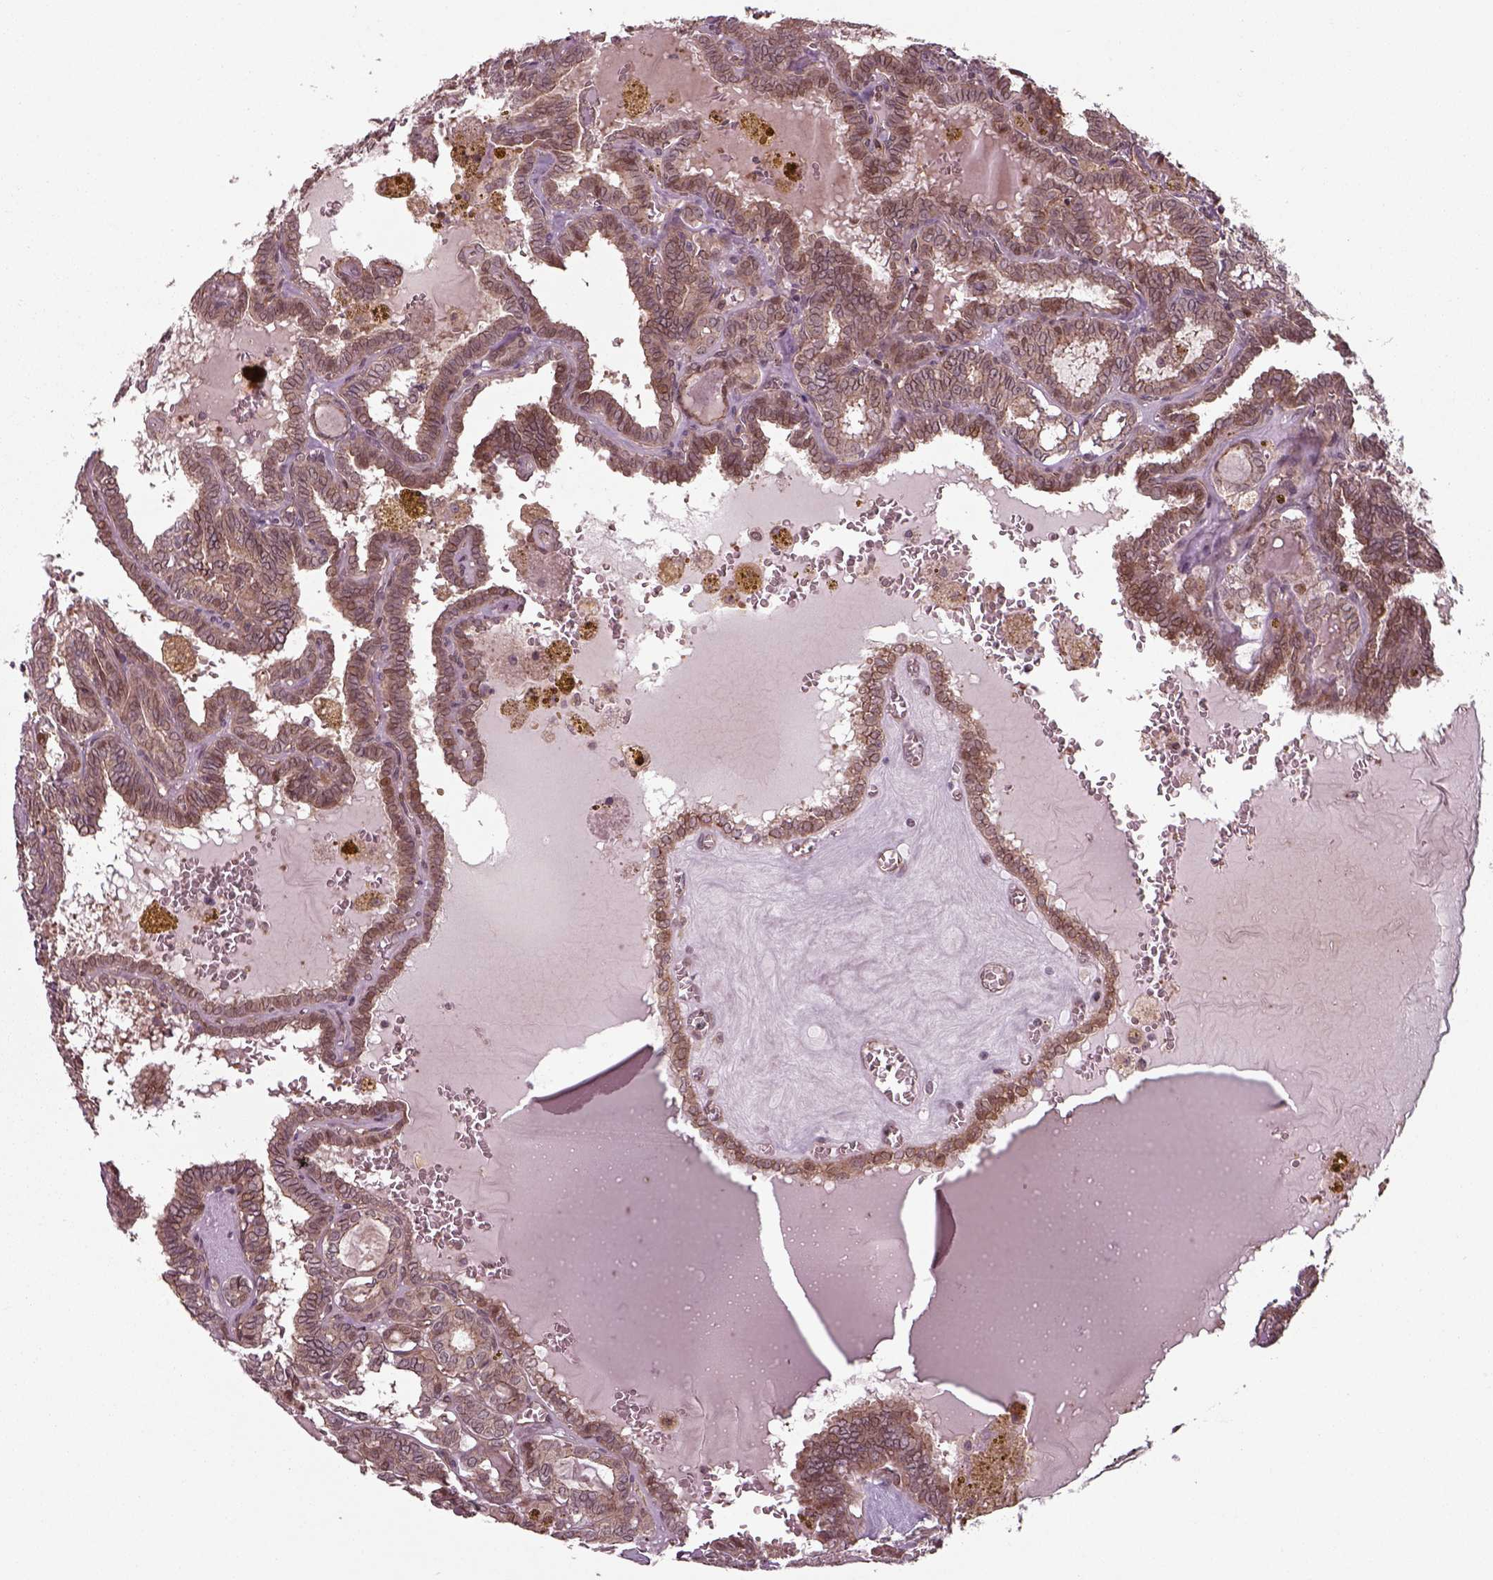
{"staining": {"intensity": "moderate", "quantity": ">75%", "location": "cytoplasmic/membranous"}, "tissue": "thyroid cancer", "cell_type": "Tumor cells", "image_type": "cancer", "snomed": [{"axis": "morphology", "description": "Papillary adenocarcinoma, NOS"}, {"axis": "topography", "description": "Thyroid gland"}], "caption": "Immunohistochemistry (DAB) staining of human thyroid cancer exhibits moderate cytoplasmic/membranous protein staining in approximately >75% of tumor cells. Immunohistochemistry (ihc) stains the protein in brown and the nuclei are stained blue.", "gene": "CHMP3", "patient": {"sex": "female", "age": 39}}